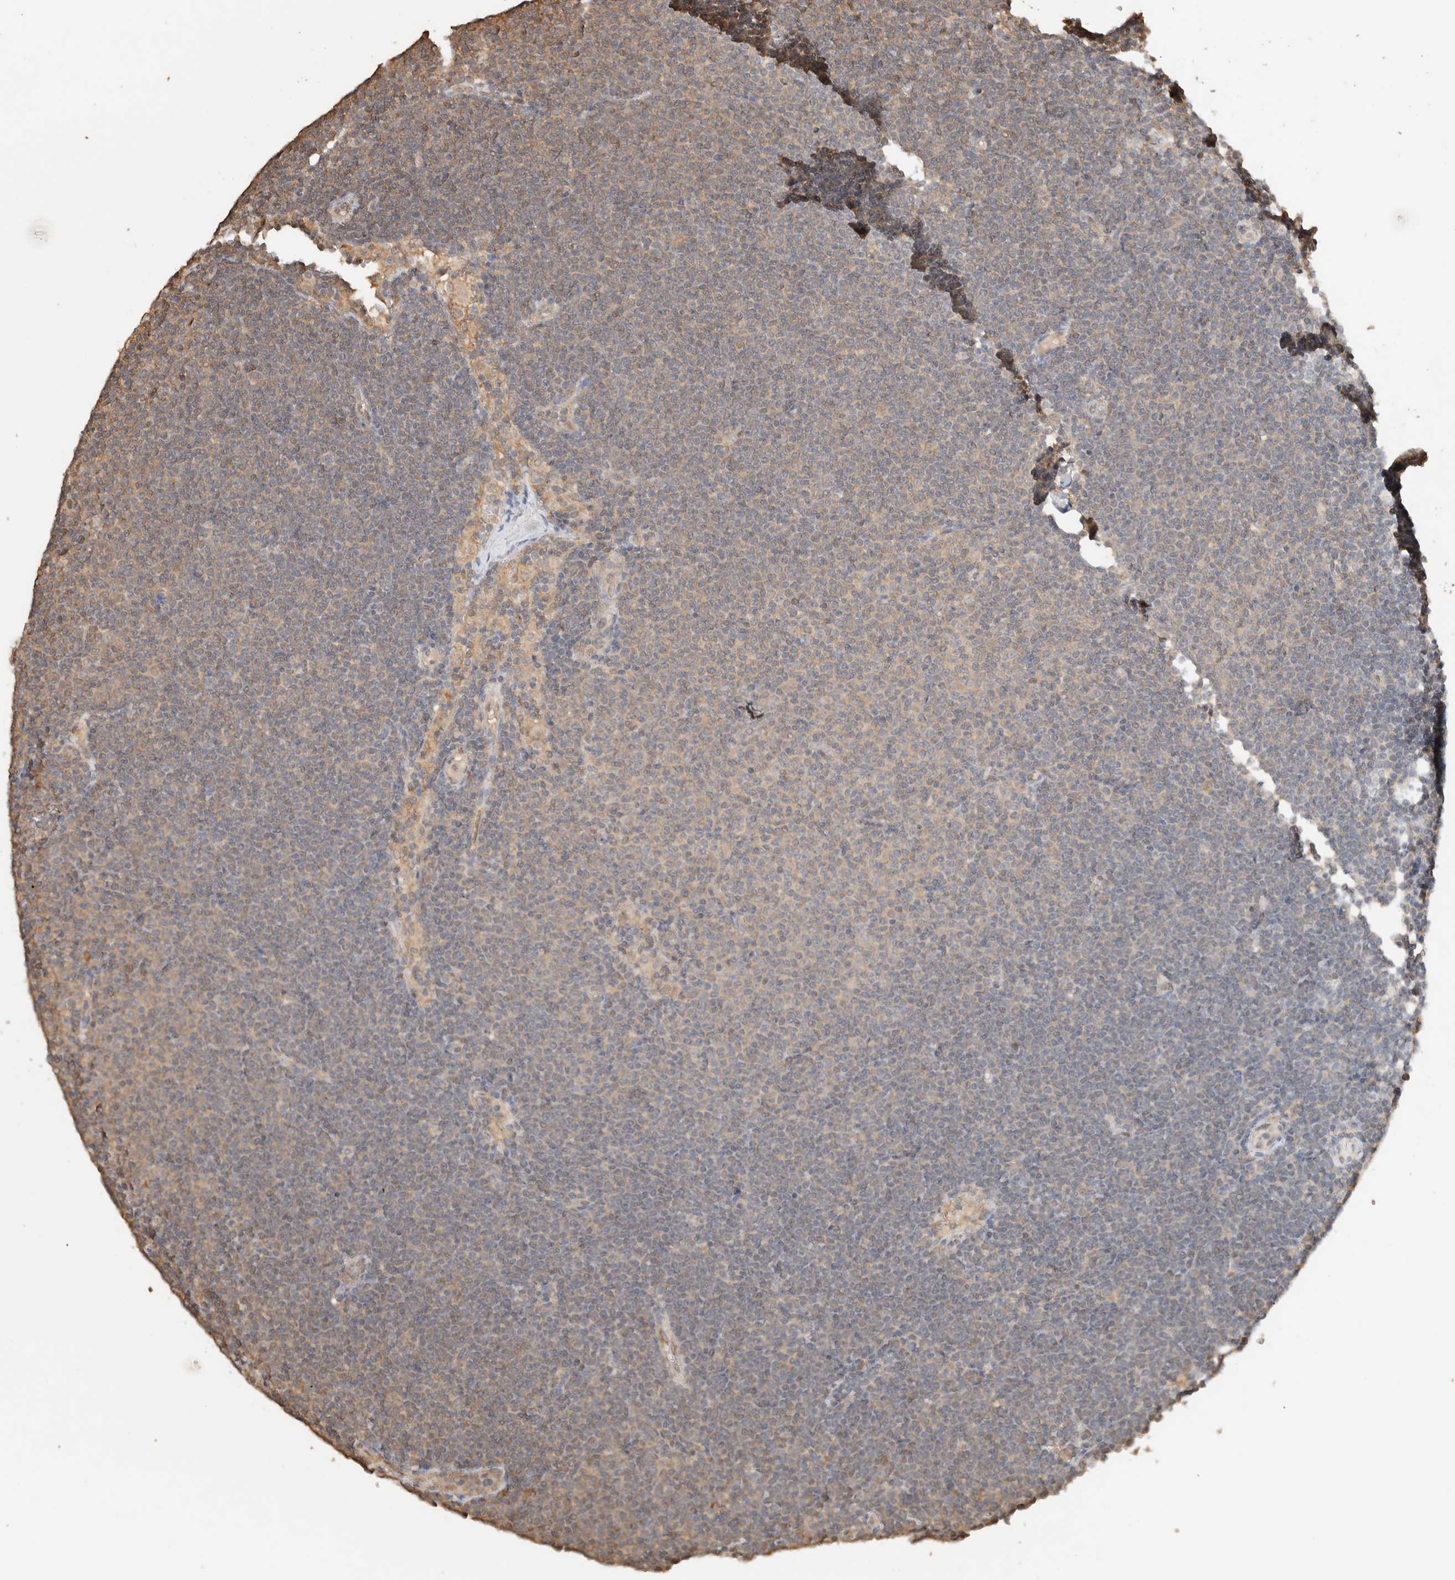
{"staining": {"intensity": "moderate", "quantity": "<25%", "location": "cytoplasmic/membranous"}, "tissue": "lymphoma", "cell_type": "Tumor cells", "image_type": "cancer", "snomed": [{"axis": "morphology", "description": "Malignant lymphoma, non-Hodgkin's type, Low grade"}, {"axis": "topography", "description": "Lymph node"}], "caption": "Immunohistochemical staining of human low-grade malignant lymphoma, non-Hodgkin's type displays moderate cytoplasmic/membranous protein staining in approximately <25% of tumor cells.", "gene": "YWHAH", "patient": {"sex": "female", "age": 53}}